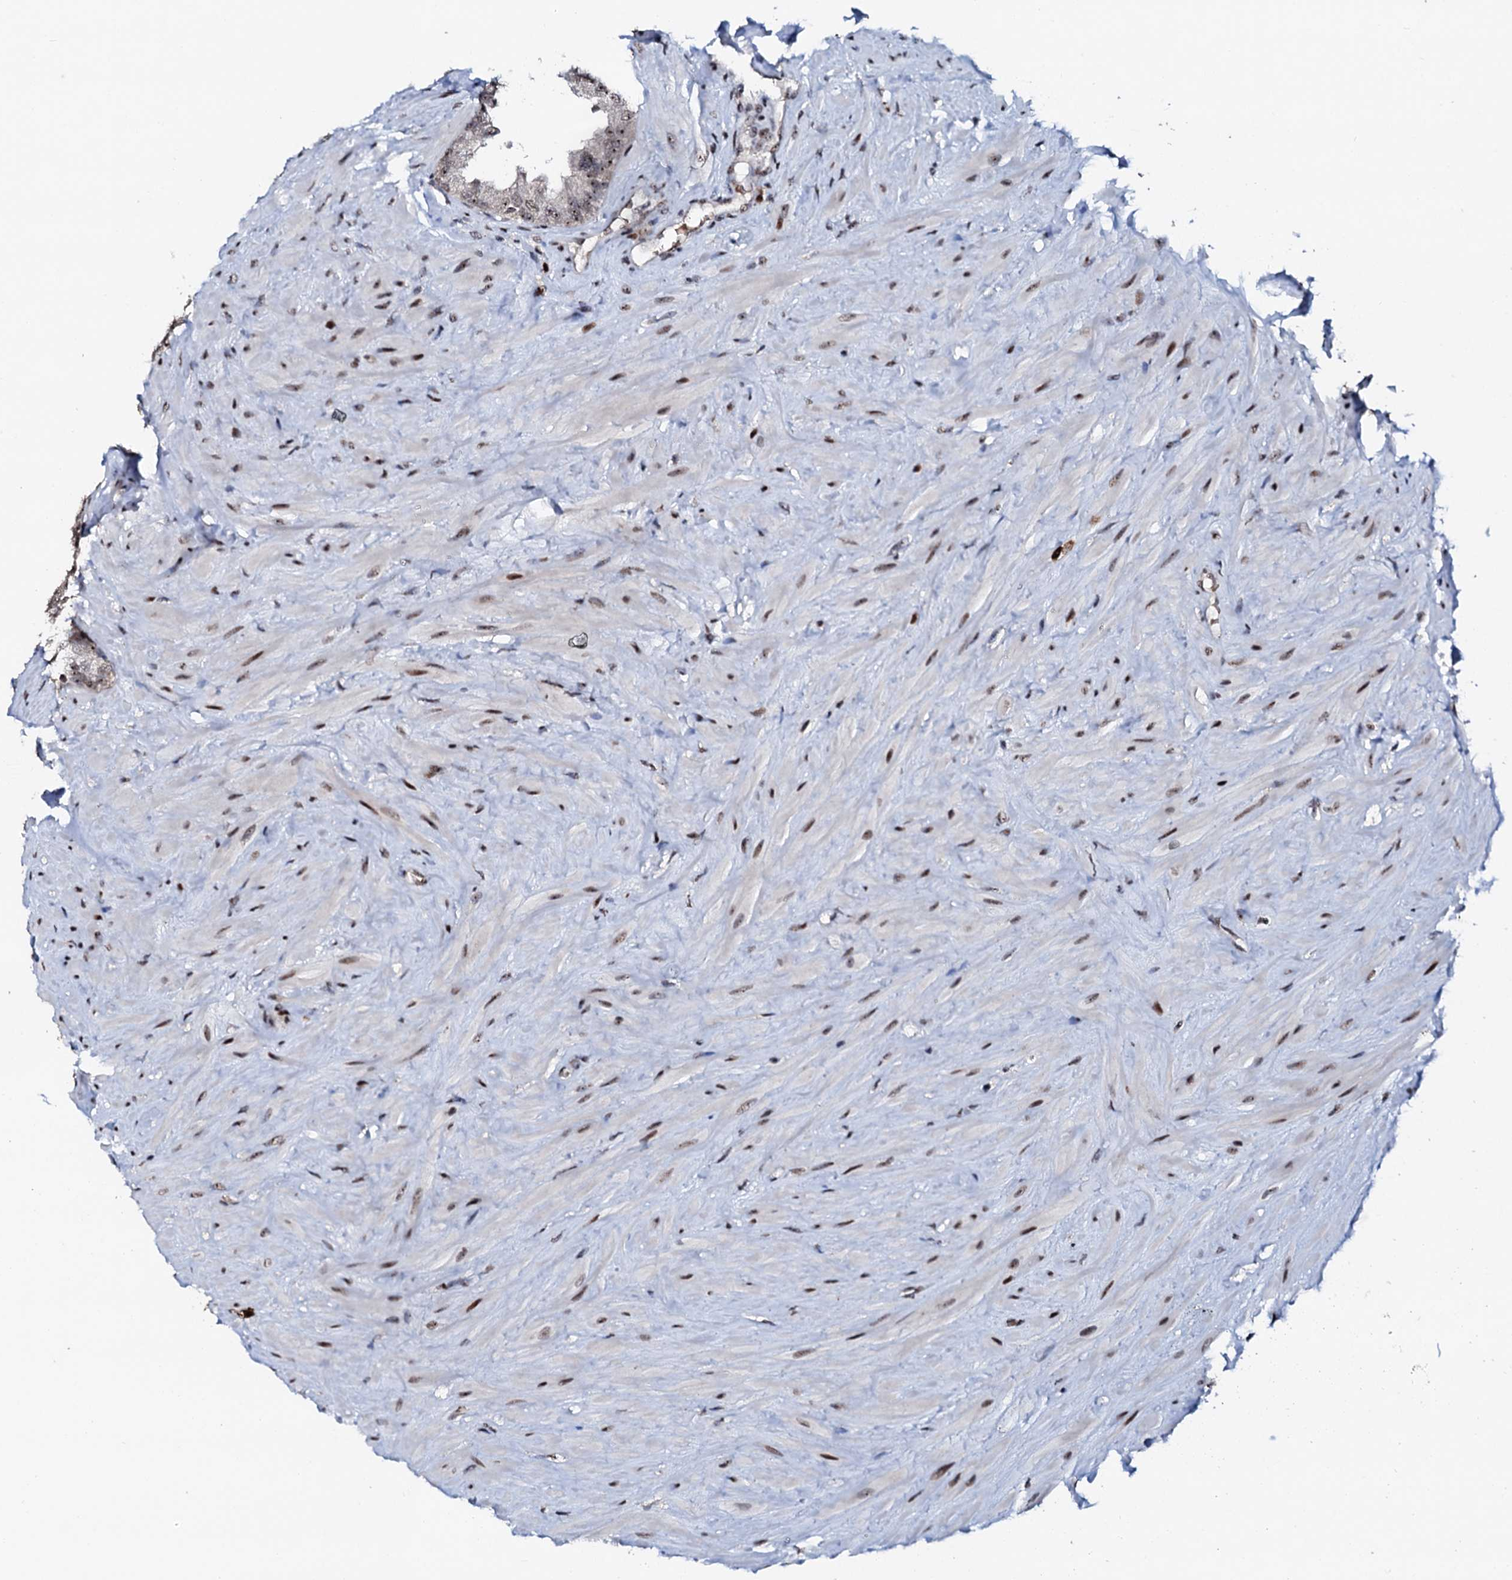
{"staining": {"intensity": "weak", "quantity": ">75%", "location": "nuclear"}, "tissue": "seminal vesicle", "cell_type": "Glandular cells", "image_type": "normal", "snomed": [{"axis": "morphology", "description": "Normal tissue, NOS"}, {"axis": "topography", "description": "Seminal veicle"}], "caption": "DAB immunohistochemical staining of unremarkable human seminal vesicle shows weak nuclear protein staining in about >75% of glandular cells.", "gene": "NEUROG3", "patient": {"sex": "male", "age": 80}}